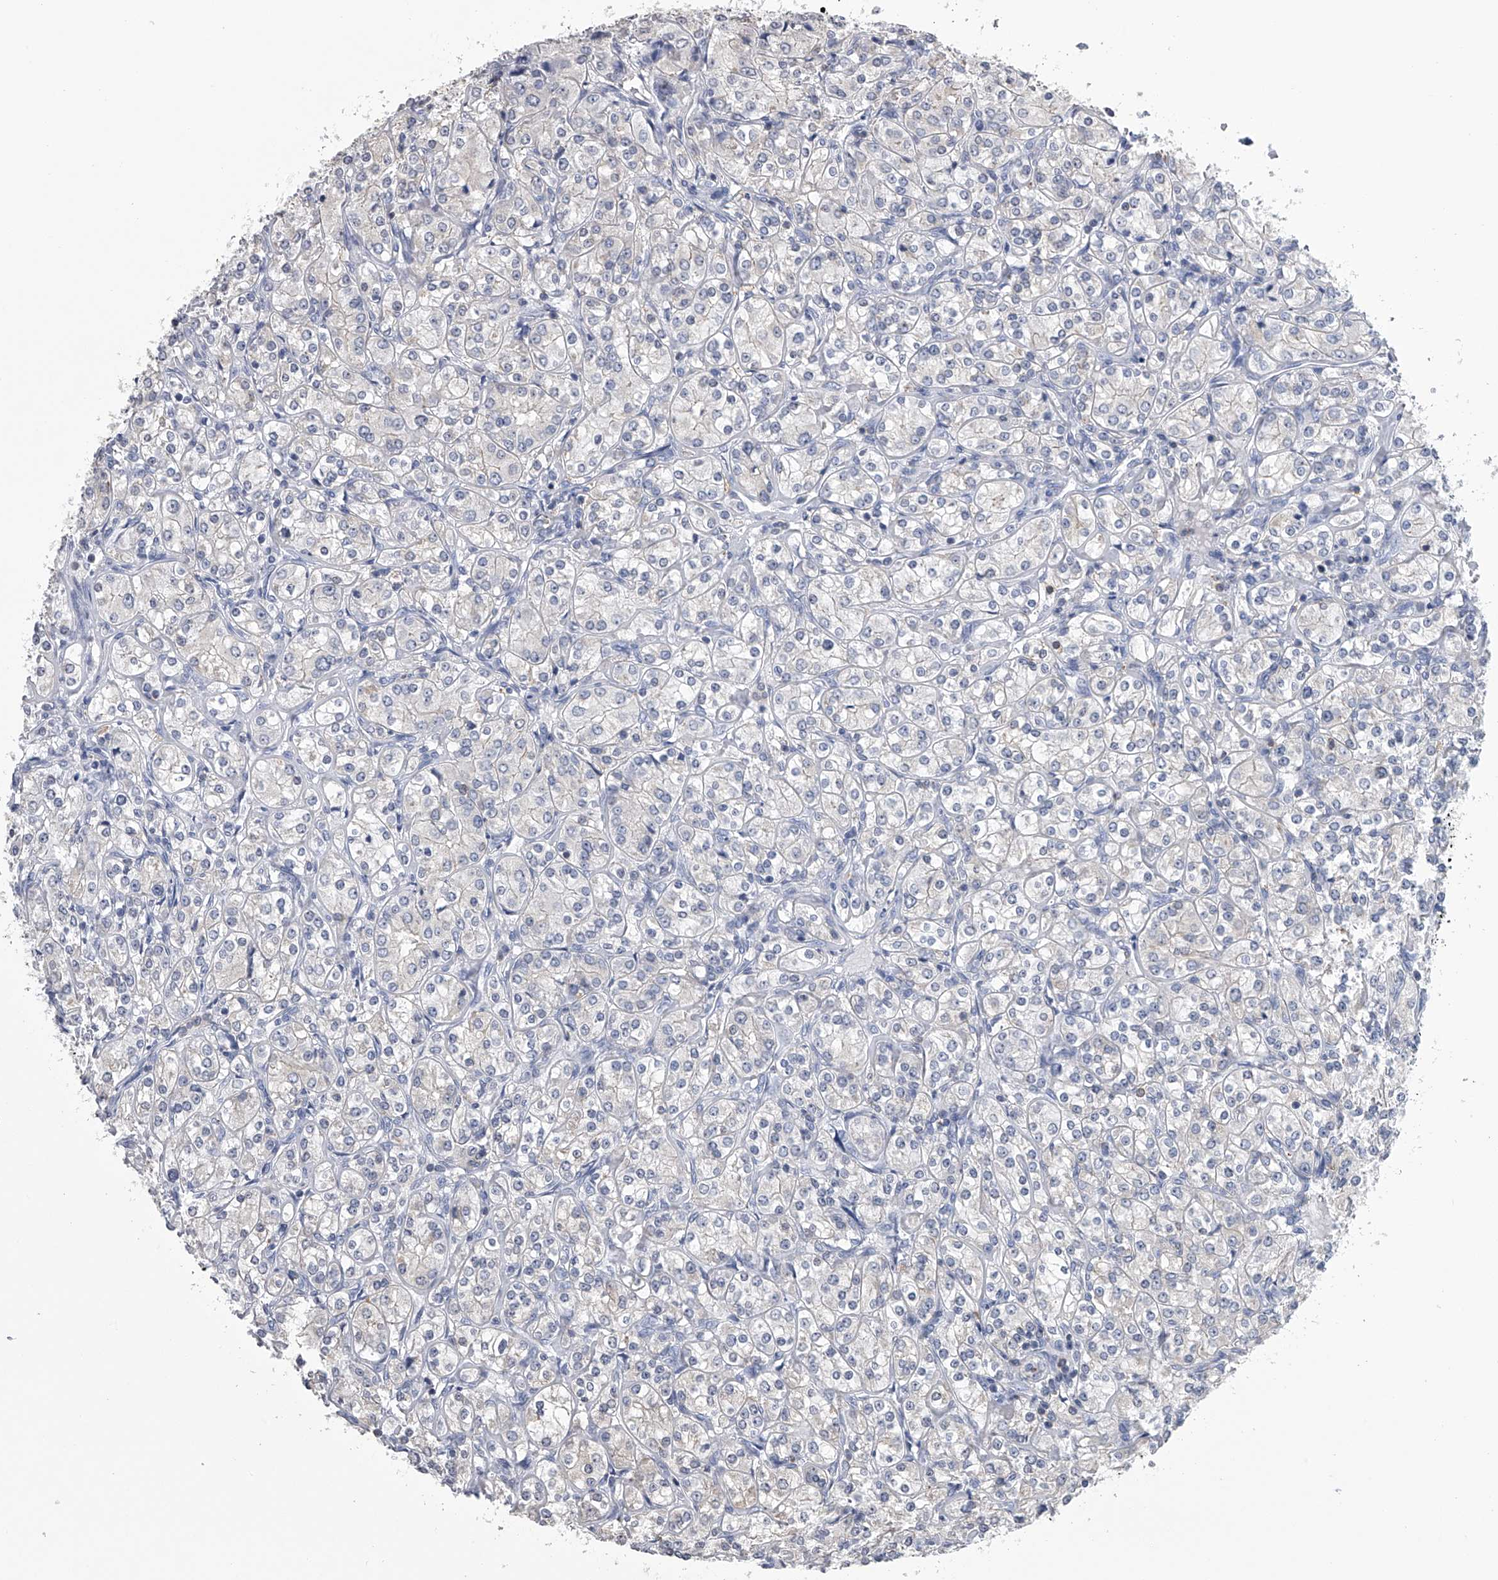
{"staining": {"intensity": "negative", "quantity": "none", "location": "none"}, "tissue": "renal cancer", "cell_type": "Tumor cells", "image_type": "cancer", "snomed": [{"axis": "morphology", "description": "Adenocarcinoma, NOS"}, {"axis": "topography", "description": "Kidney"}], "caption": "IHC of adenocarcinoma (renal) displays no positivity in tumor cells. The staining was performed using DAB (3,3'-diaminobenzidine) to visualize the protein expression in brown, while the nuclei were stained in blue with hematoxylin (Magnification: 20x).", "gene": "TASP1", "patient": {"sex": "male", "age": 77}}